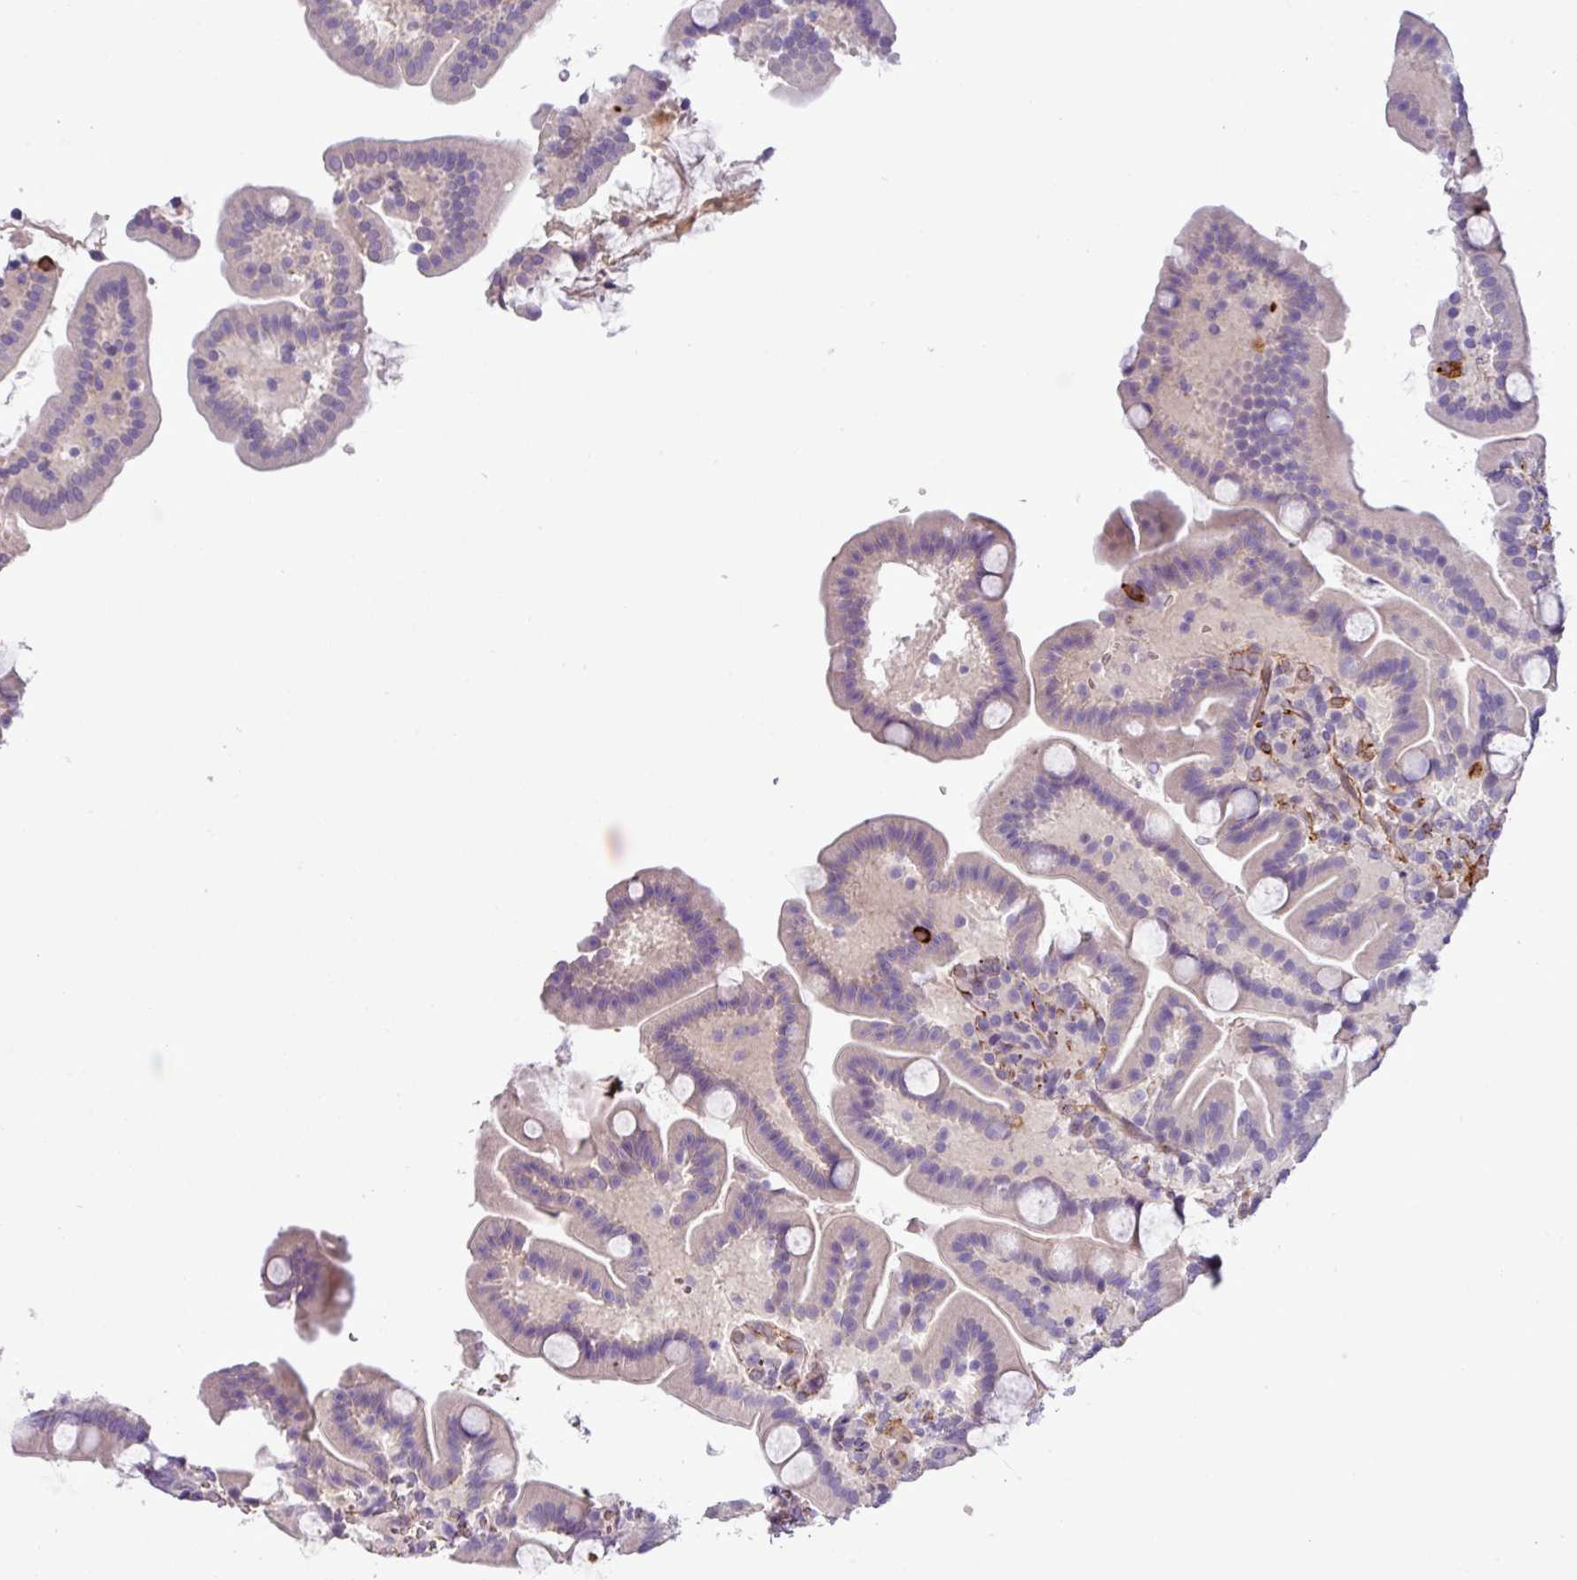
{"staining": {"intensity": "negative", "quantity": "none", "location": "none"}, "tissue": "duodenum", "cell_type": "Glandular cells", "image_type": "normal", "snomed": [{"axis": "morphology", "description": "Normal tissue, NOS"}, {"axis": "topography", "description": "Duodenum"}], "caption": "The image demonstrates no significant expression in glandular cells of duodenum.", "gene": "PARD6A", "patient": {"sex": "male", "age": 55}}